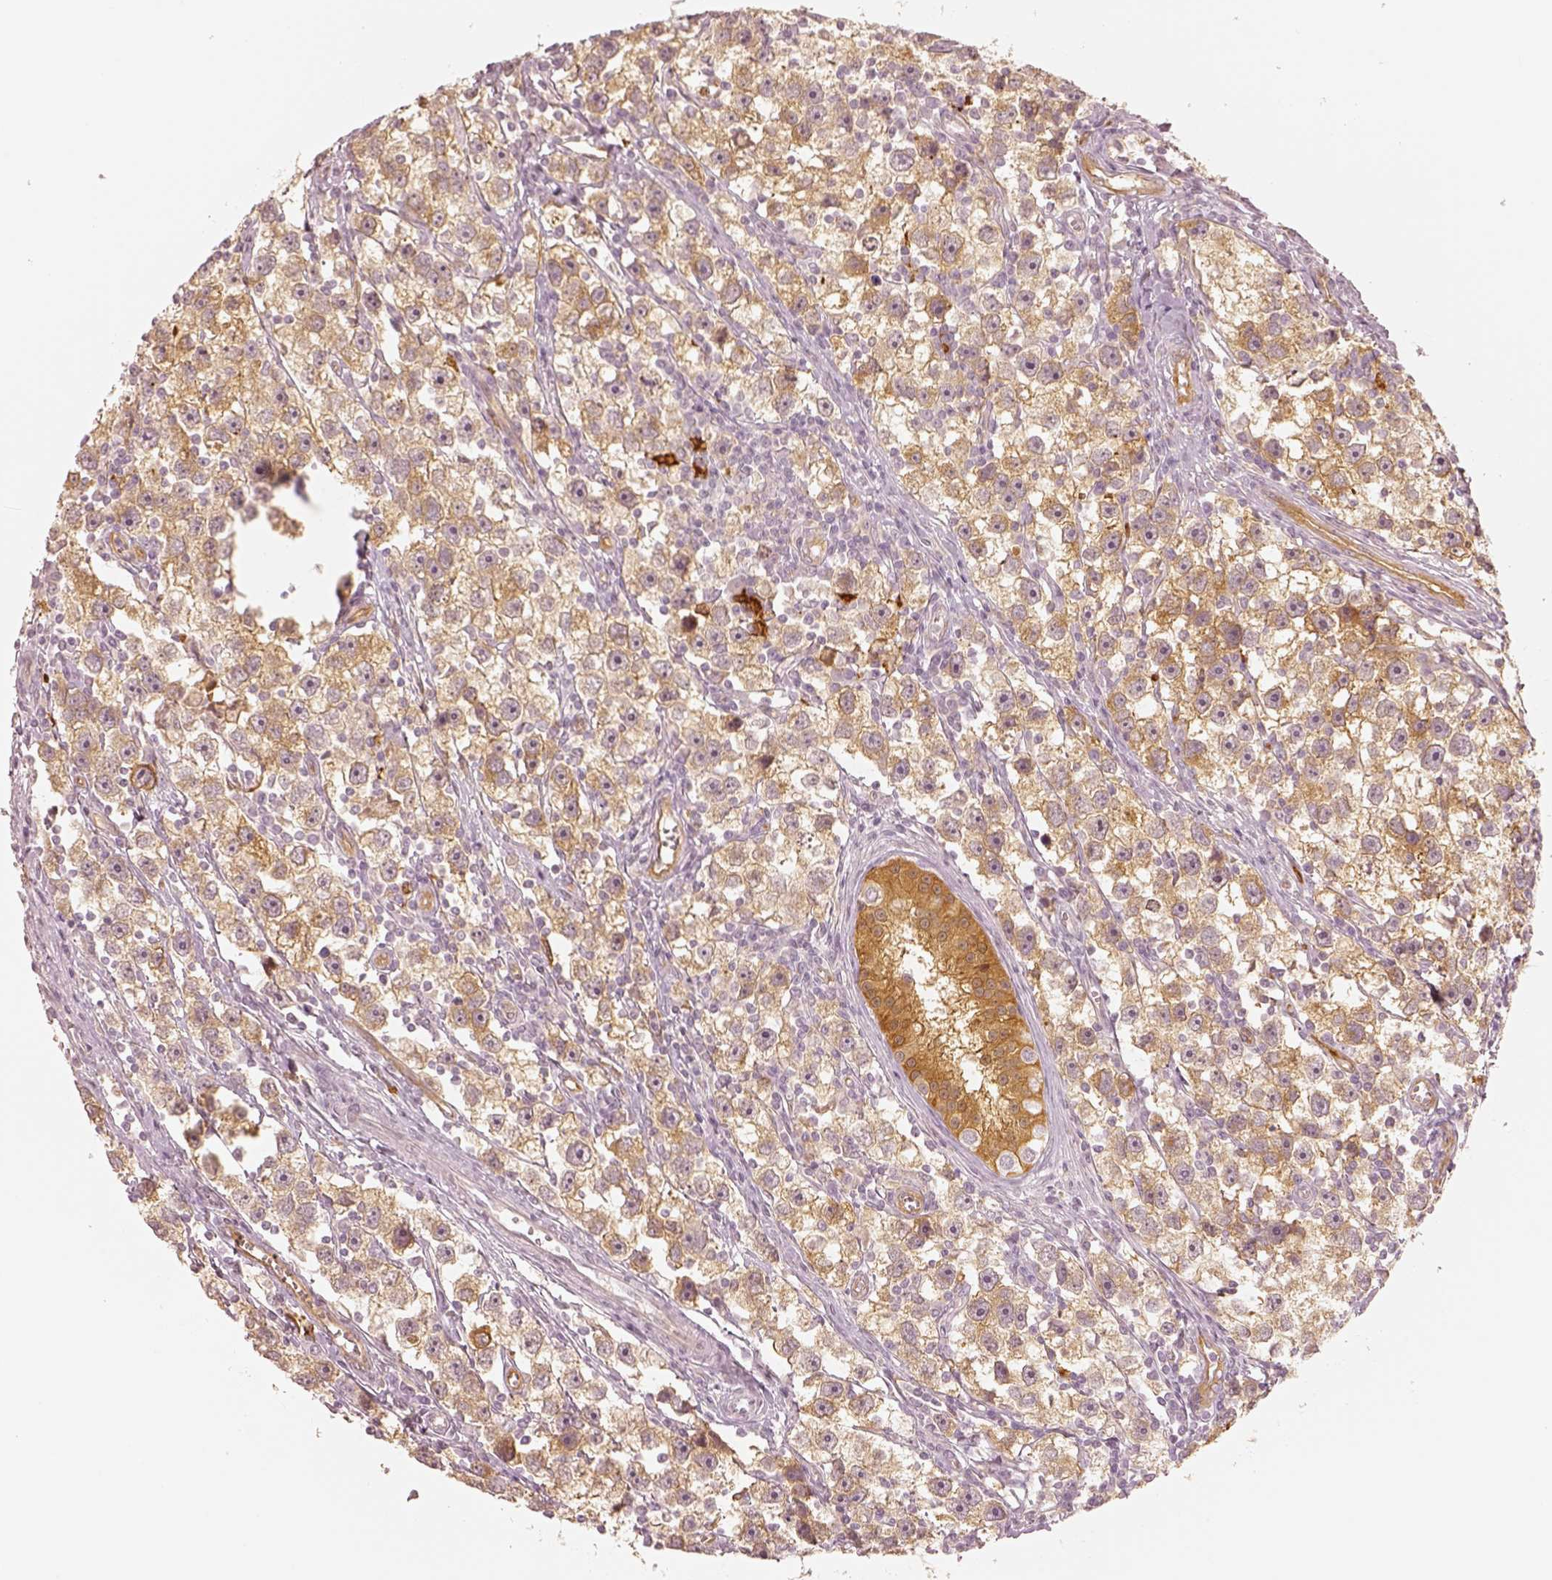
{"staining": {"intensity": "moderate", "quantity": ">75%", "location": "cytoplasmic/membranous"}, "tissue": "testis cancer", "cell_type": "Tumor cells", "image_type": "cancer", "snomed": [{"axis": "morphology", "description": "Seminoma, NOS"}, {"axis": "topography", "description": "Testis"}], "caption": "This photomicrograph reveals immunohistochemistry staining of testis cancer (seminoma), with medium moderate cytoplasmic/membranous positivity in about >75% of tumor cells.", "gene": "FSCN1", "patient": {"sex": "male", "age": 30}}